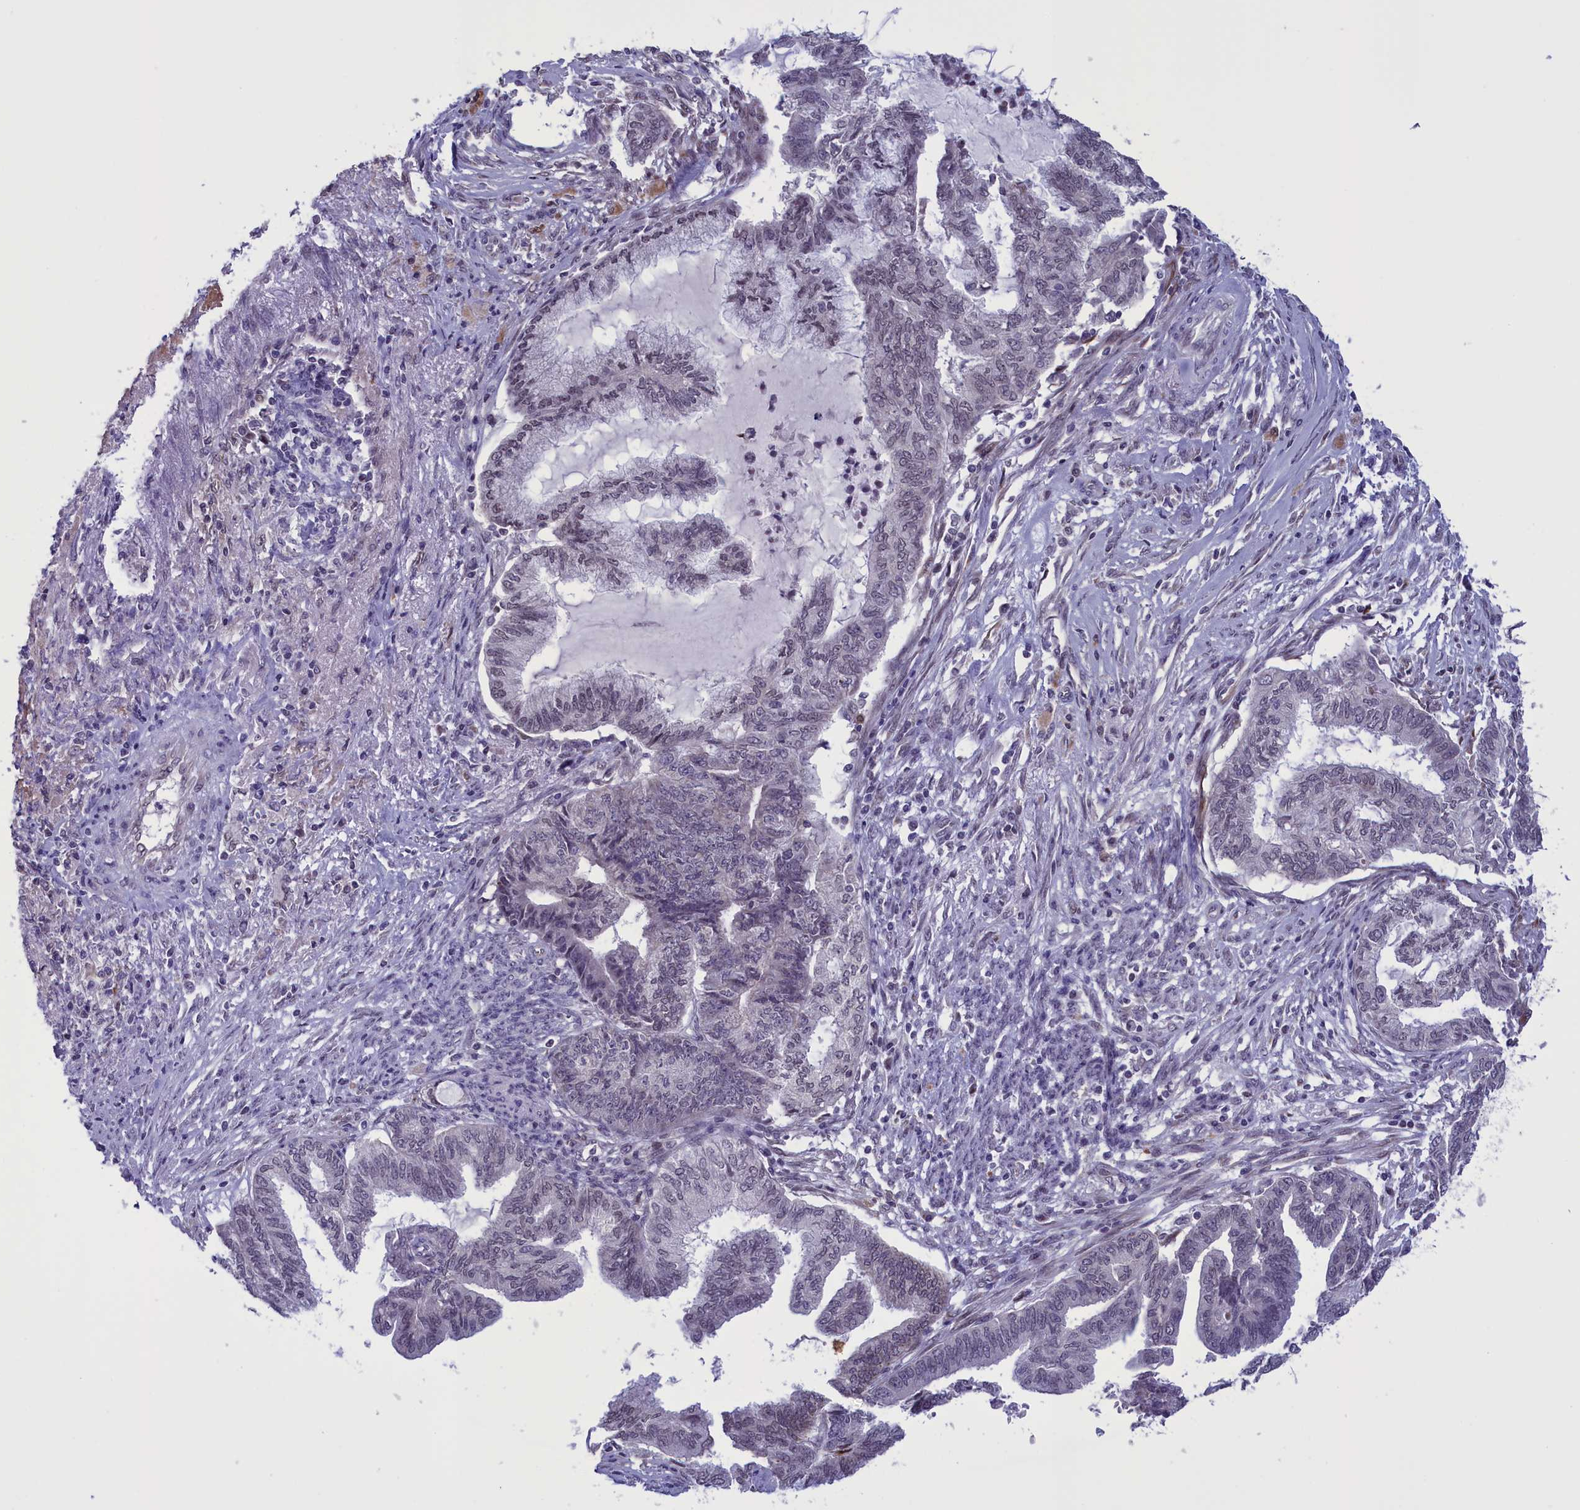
{"staining": {"intensity": "weak", "quantity": "<25%", "location": "nuclear"}, "tissue": "endometrial cancer", "cell_type": "Tumor cells", "image_type": "cancer", "snomed": [{"axis": "morphology", "description": "Adenocarcinoma, NOS"}, {"axis": "topography", "description": "Endometrium"}], "caption": "High power microscopy histopathology image of an immunohistochemistry histopathology image of endometrial cancer (adenocarcinoma), revealing no significant staining in tumor cells.", "gene": "PARS2", "patient": {"sex": "female", "age": 86}}